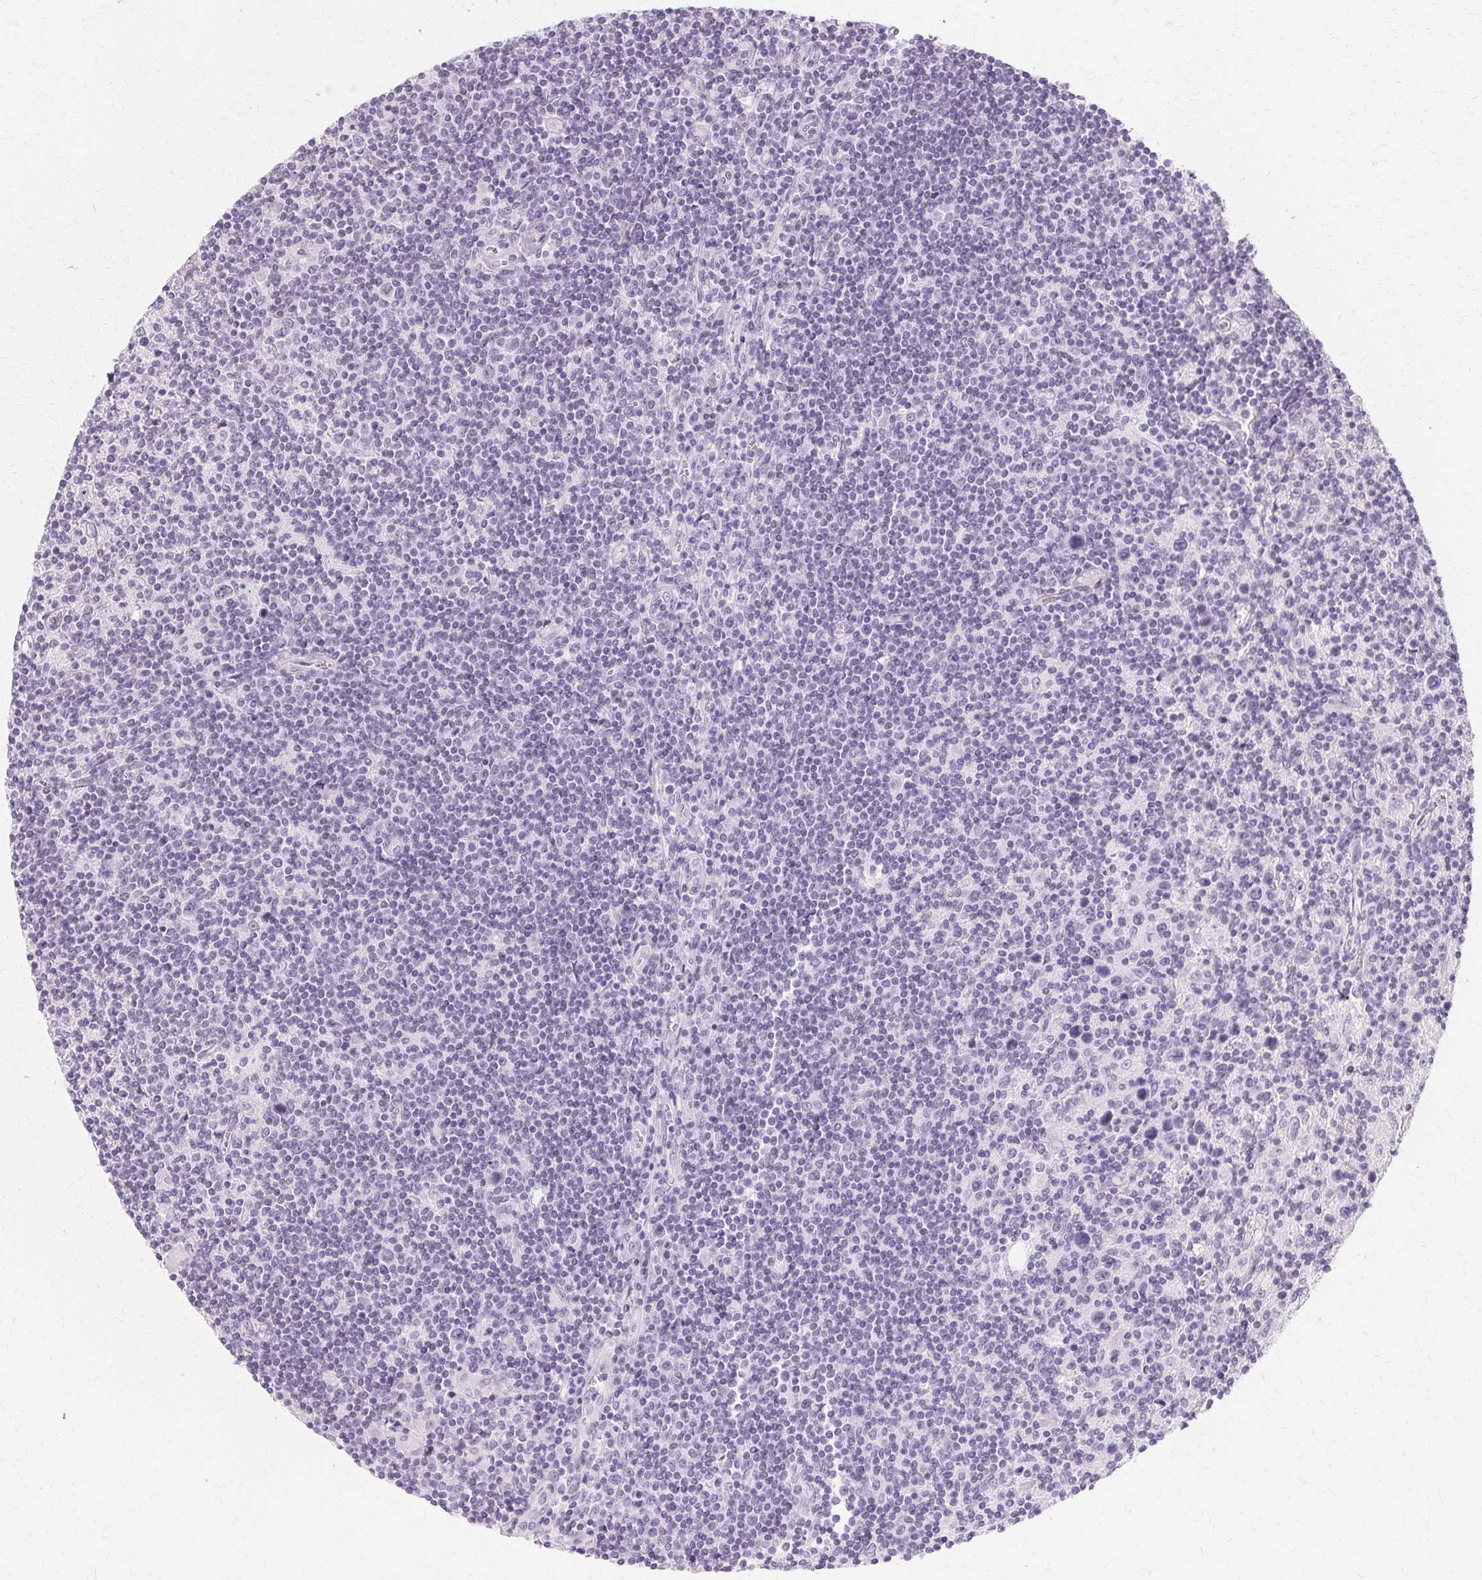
{"staining": {"intensity": "negative", "quantity": "none", "location": "none"}, "tissue": "lymphoma", "cell_type": "Tumor cells", "image_type": "cancer", "snomed": [{"axis": "morphology", "description": "Hodgkin's disease, NOS"}, {"axis": "topography", "description": "Lymph node"}], "caption": "Immunohistochemical staining of lymphoma reveals no significant staining in tumor cells.", "gene": "KRT6C", "patient": {"sex": "male", "age": 40}}